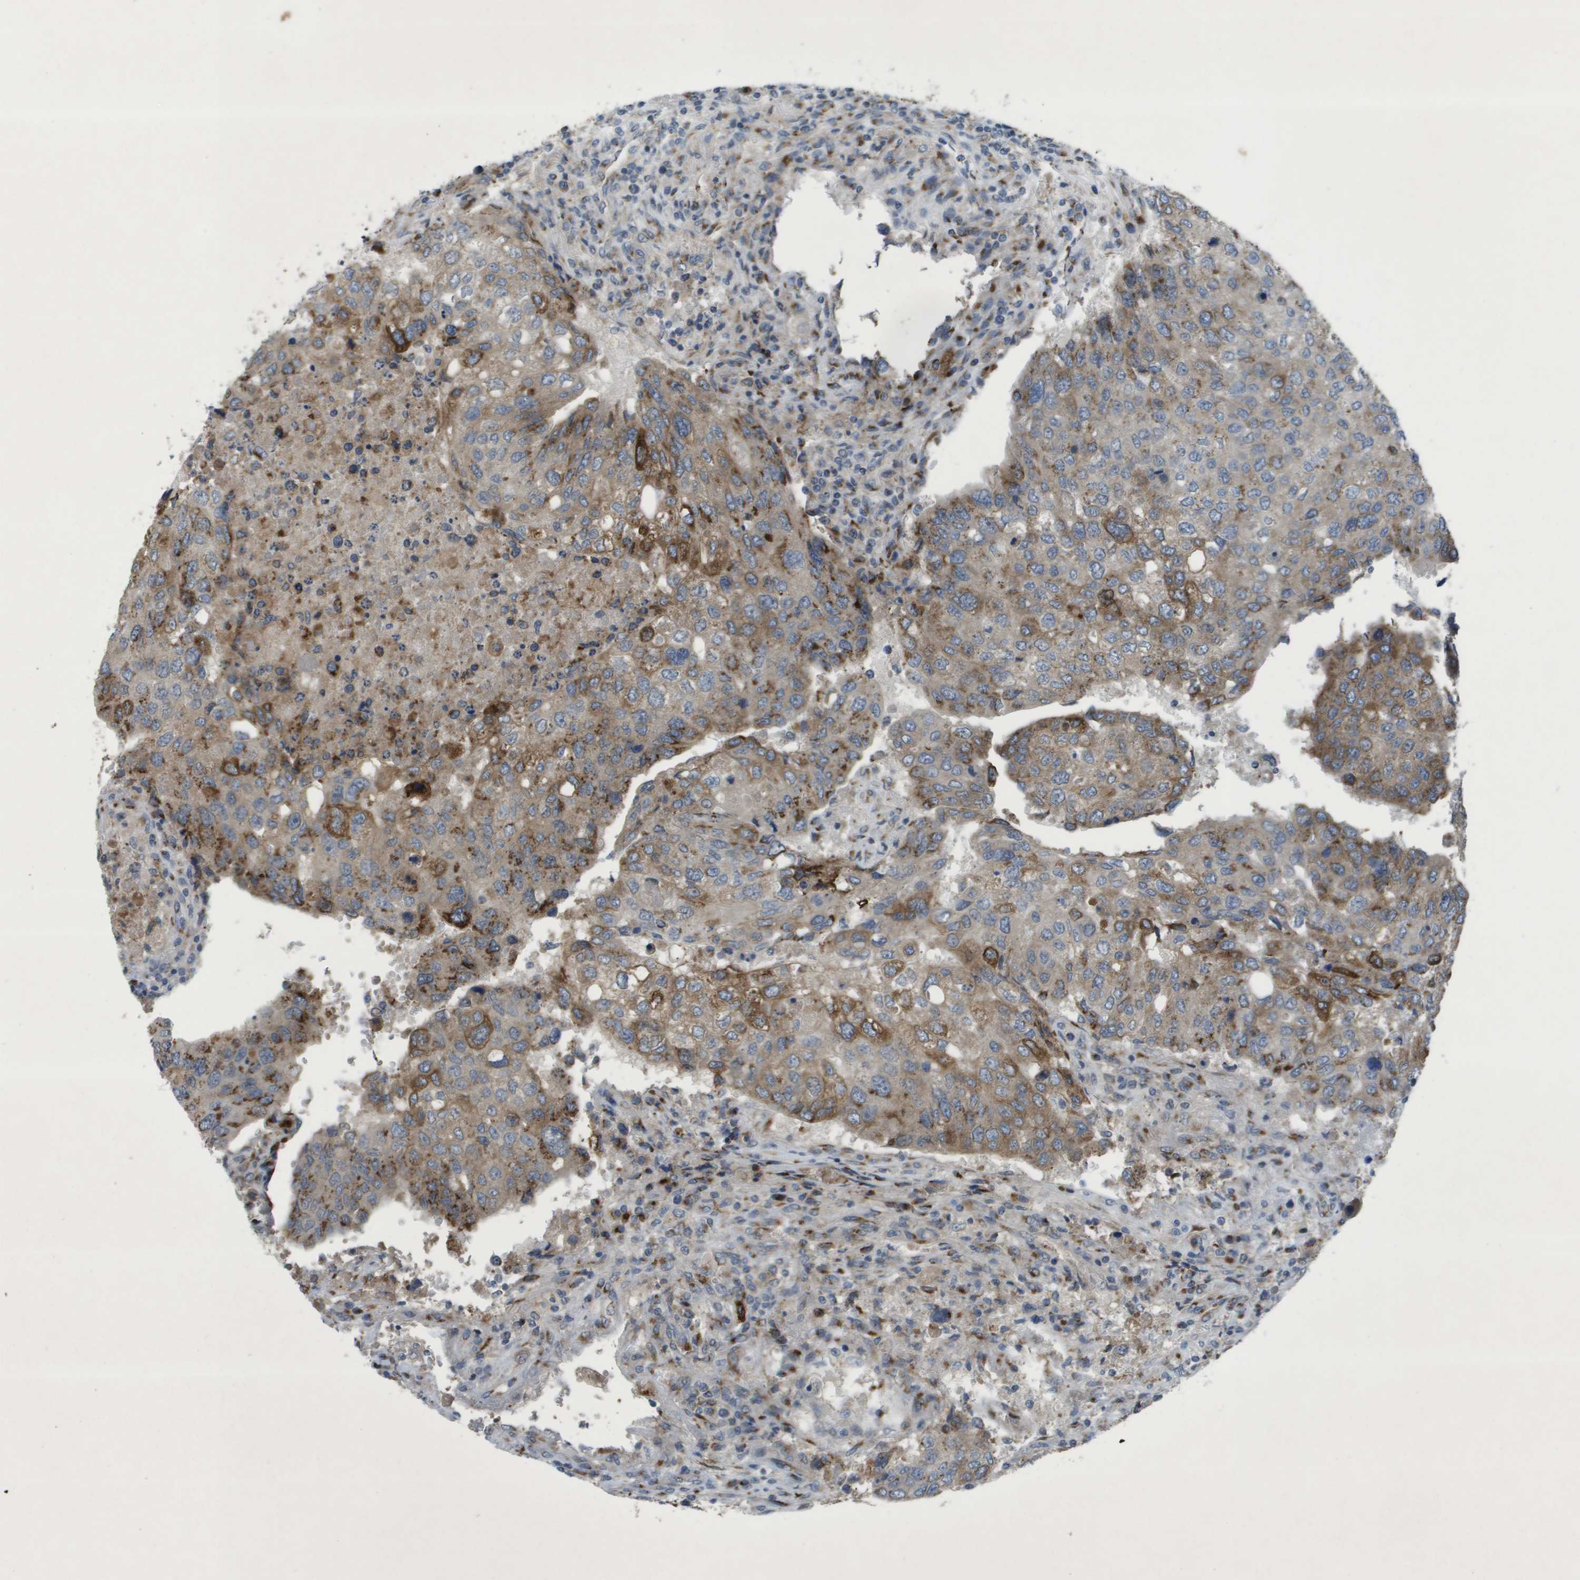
{"staining": {"intensity": "moderate", "quantity": "25%-75%", "location": "cytoplasmic/membranous"}, "tissue": "urothelial cancer", "cell_type": "Tumor cells", "image_type": "cancer", "snomed": [{"axis": "morphology", "description": "Urothelial carcinoma, High grade"}, {"axis": "topography", "description": "Lymph node"}, {"axis": "topography", "description": "Urinary bladder"}], "caption": "Protein expression analysis of human urothelial cancer reveals moderate cytoplasmic/membranous positivity in about 25%-75% of tumor cells.", "gene": "QSOX2", "patient": {"sex": "male", "age": 51}}